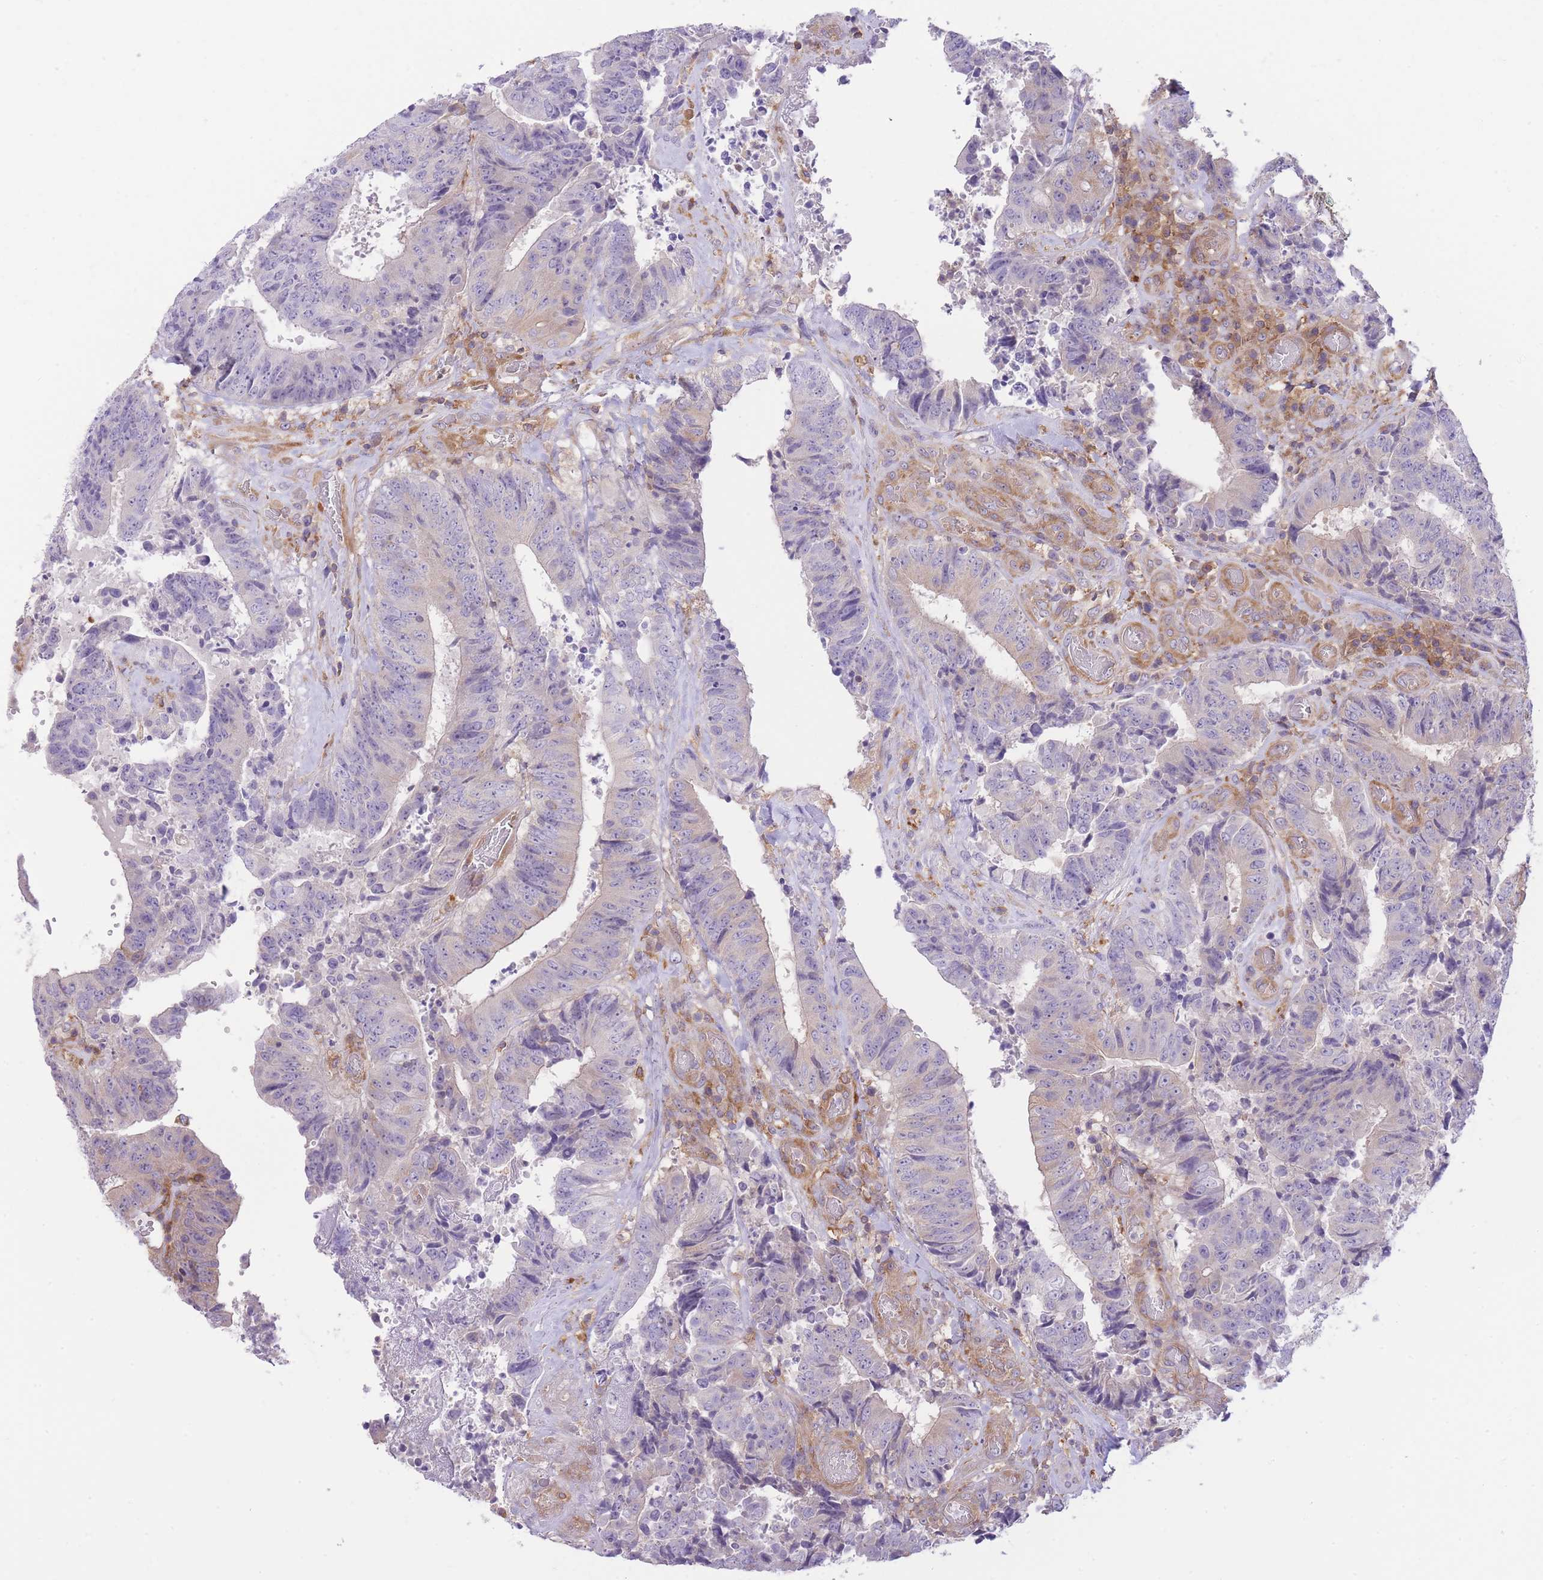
{"staining": {"intensity": "negative", "quantity": "none", "location": "none"}, "tissue": "colorectal cancer", "cell_type": "Tumor cells", "image_type": "cancer", "snomed": [{"axis": "morphology", "description": "Adenocarcinoma, NOS"}, {"axis": "topography", "description": "Rectum"}], "caption": "DAB (3,3'-diaminobenzidine) immunohistochemical staining of colorectal adenocarcinoma reveals no significant positivity in tumor cells. The staining was performed using DAB to visualize the protein expression in brown, while the nuclei were stained in blue with hematoxylin (Magnification: 20x).", "gene": "PRKAR1A", "patient": {"sex": "male", "age": 72}}